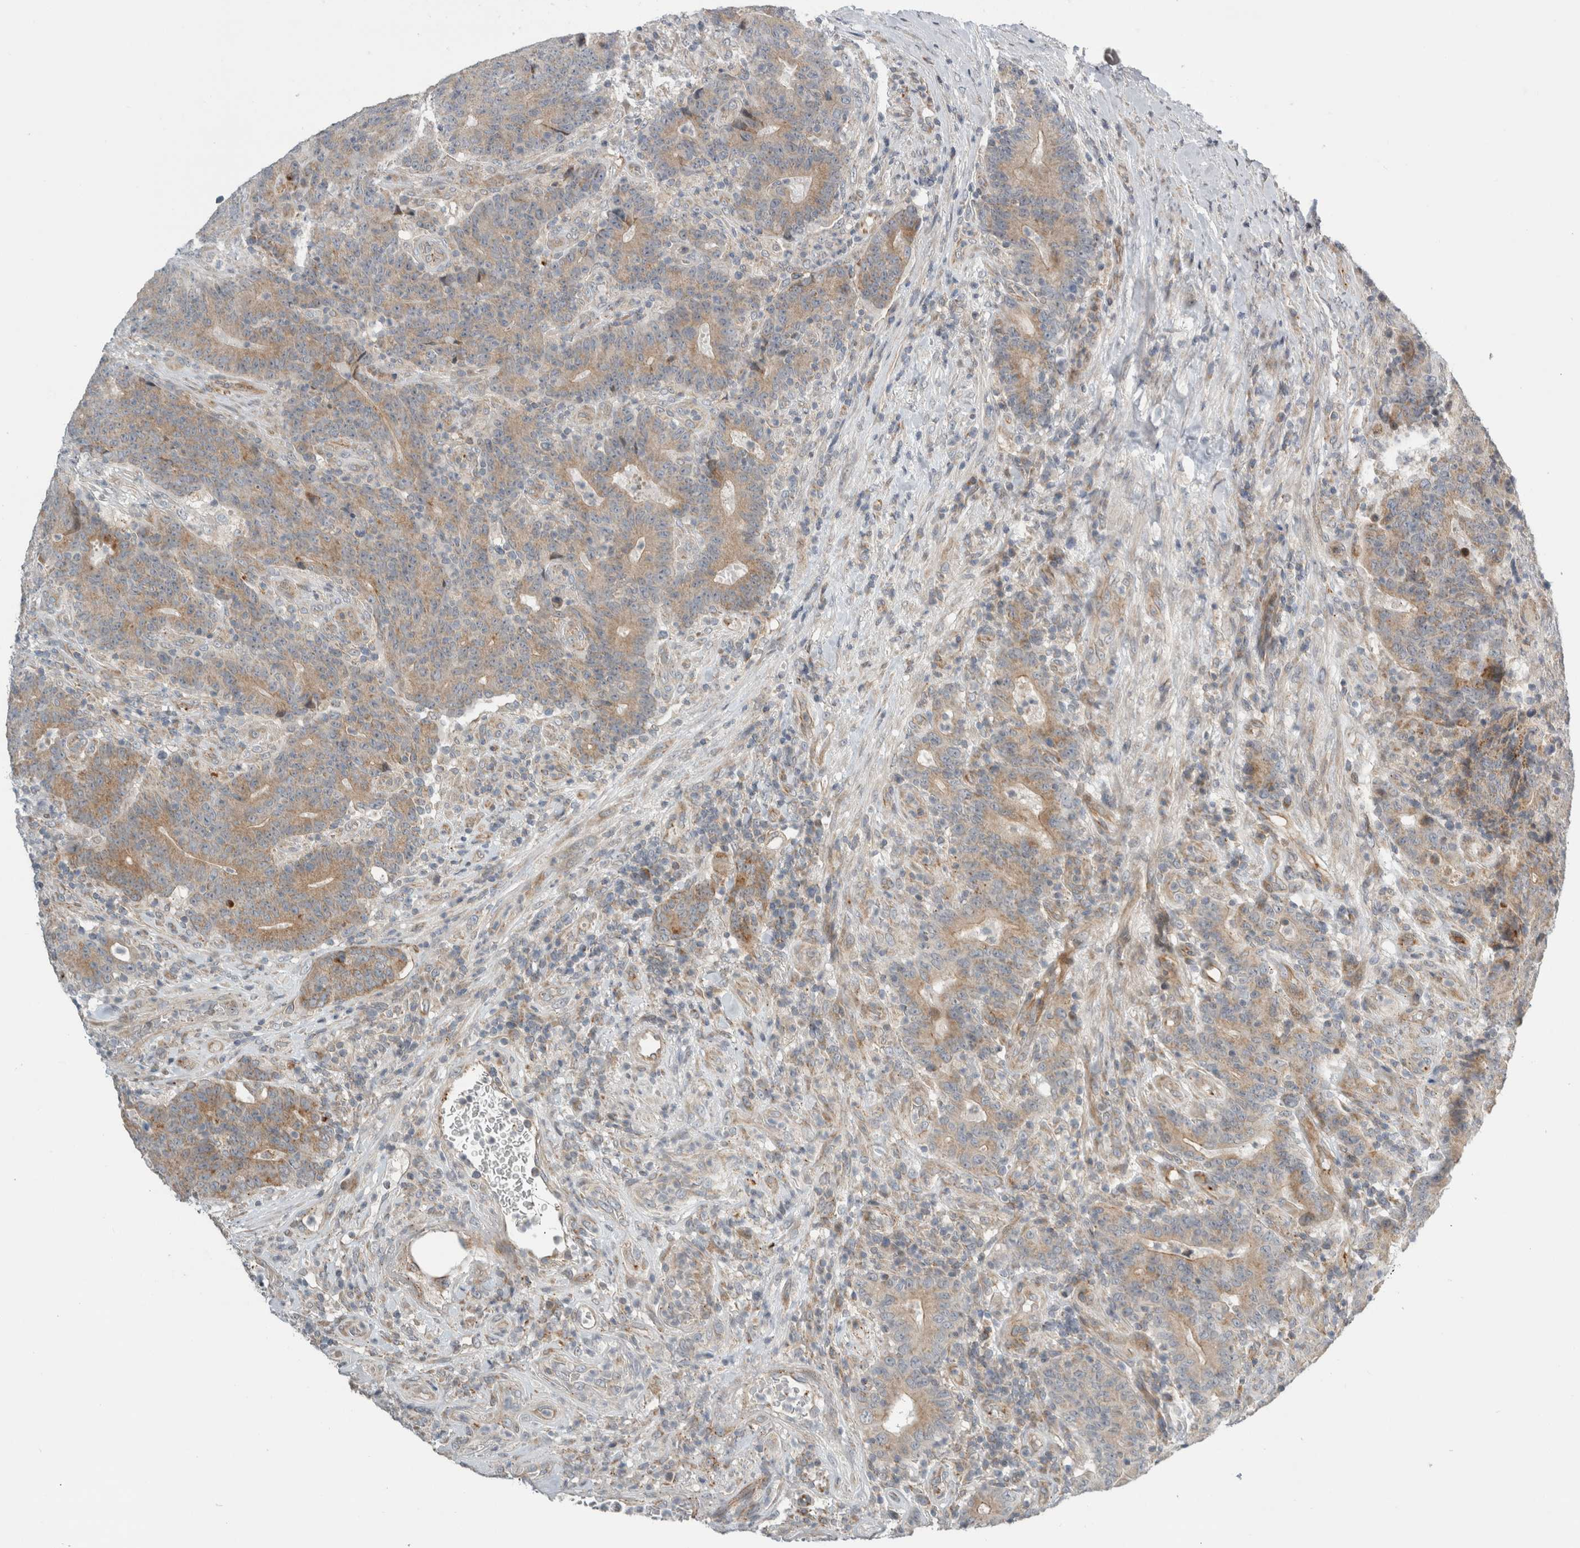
{"staining": {"intensity": "moderate", "quantity": ">75%", "location": "cytoplasmic/membranous"}, "tissue": "colorectal cancer", "cell_type": "Tumor cells", "image_type": "cancer", "snomed": [{"axis": "morphology", "description": "Normal tissue, NOS"}, {"axis": "morphology", "description": "Adenocarcinoma, NOS"}, {"axis": "topography", "description": "Colon"}], "caption": "Immunohistochemical staining of colorectal adenocarcinoma shows medium levels of moderate cytoplasmic/membranous protein expression in approximately >75% of tumor cells.", "gene": "KPNA5", "patient": {"sex": "female", "age": 75}}